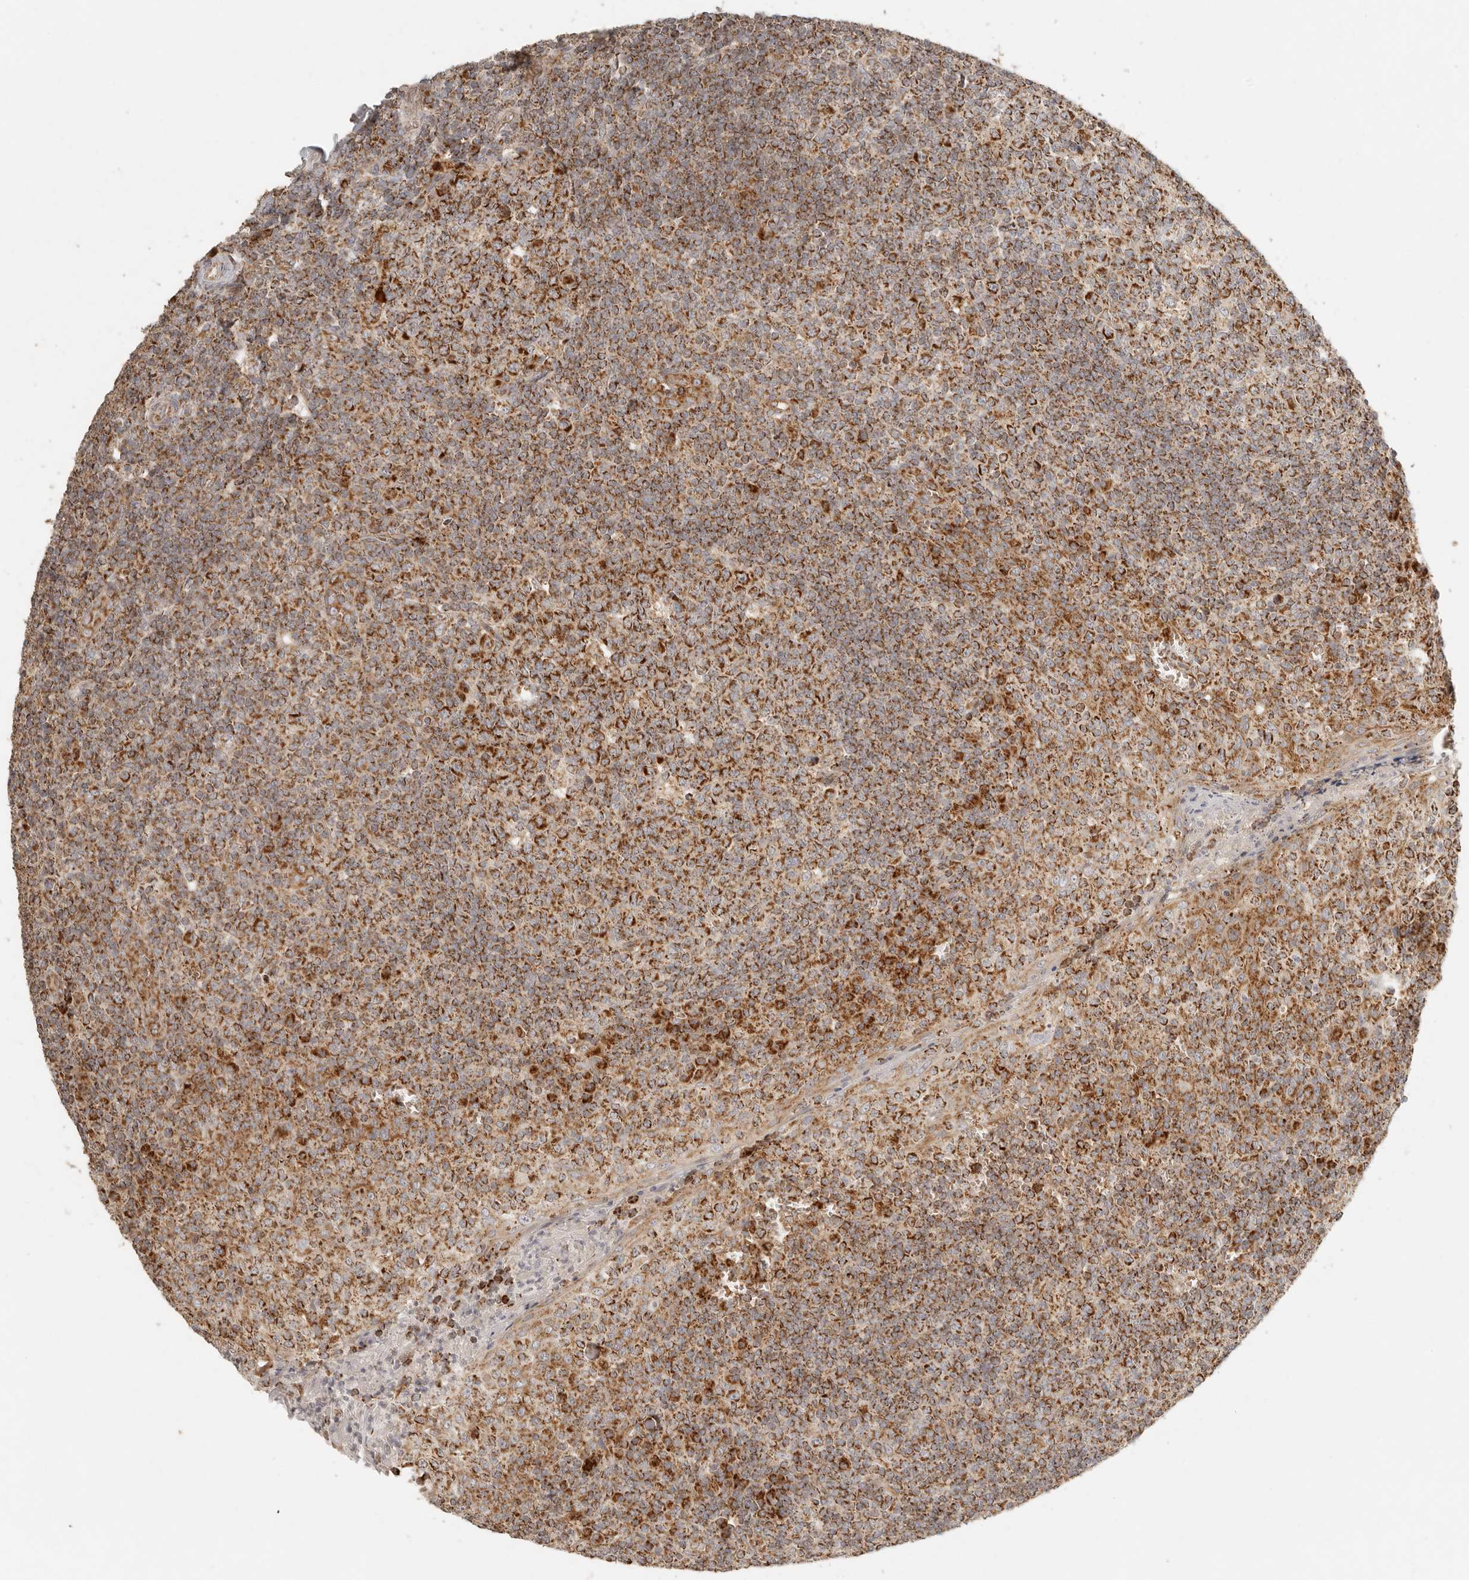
{"staining": {"intensity": "strong", "quantity": ">75%", "location": "cytoplasmic/membranous"}, "tissue": "tonsil", "cell_type": "Germinal center cells", "image_type": "normal", "snomed": [{"axis": "morphology", "description": "Normal tissue, NOS"}, {"axis": "topography", "description": "Tonsil"}], "caption": "Immunohistochemical staining of benign tonsil exhibits >75% levels of strong cytoplasmic/membranous protein staining in about >75% of germinal center cells. The protein is stained brown, and the nuclei are stained in blue (DAB (3,3'-diaminobenzidine) IHC with brightfield microscopy, high magnification).", "gene": "MRPL55", "patient": {"sex": "female", "age": 19}}